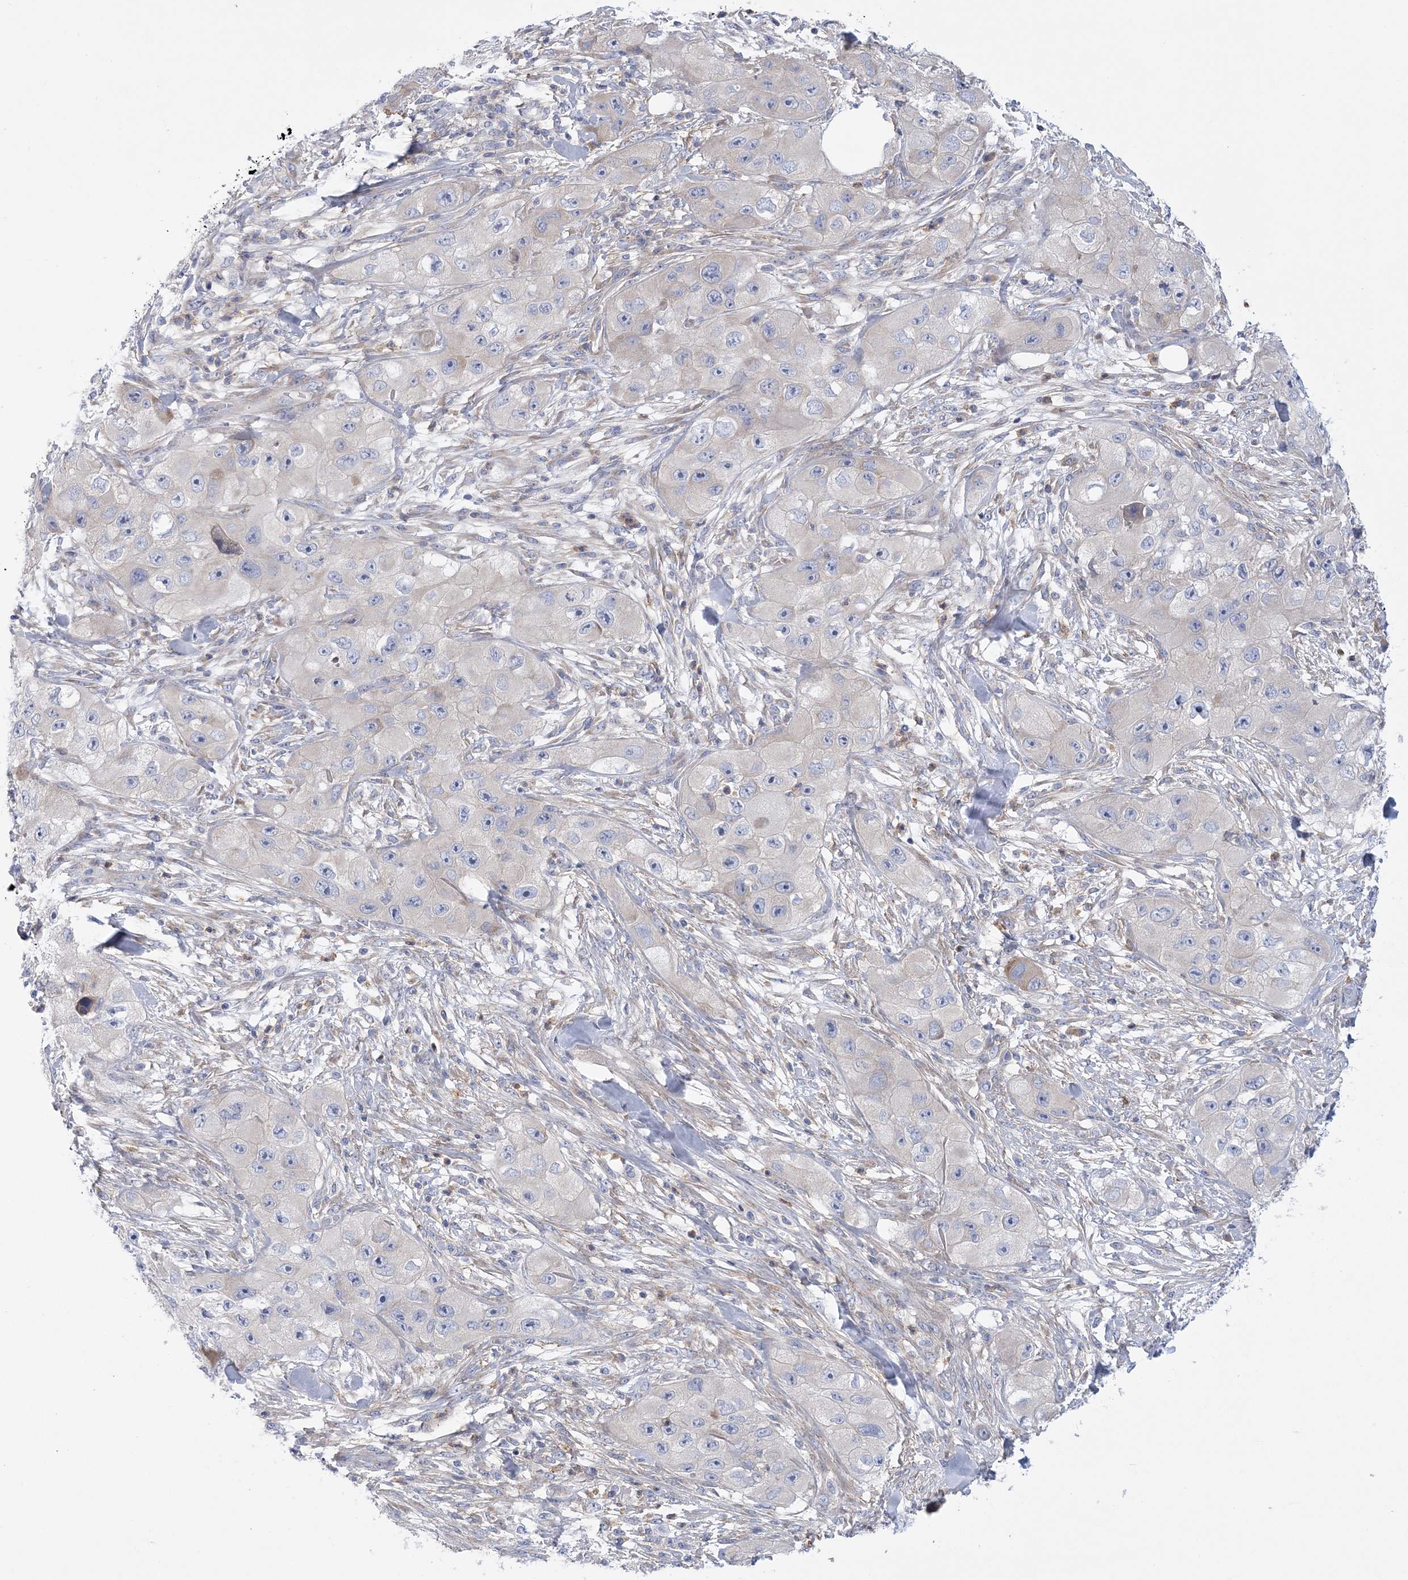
{"staining": {"intensity": "negative", "quantity": "none", "location": "none"}, "tissue": "skin cancer", "cell_type": "Tumor cells", "image_type": "cancer", "snomed": [{"axis": "morphology", "description": "Squamous cell carcinoma, NOS"}, {"axis": "topography", "description": "Skin"}, {"axis": "topography", "description": "Subcutis"}], "caption": "Immunohistochemical staining of human skin cancer shows no significant staining in tumor cells.", "gene": "ARSJ", "patient": {"sex": "male", "age": 73}}